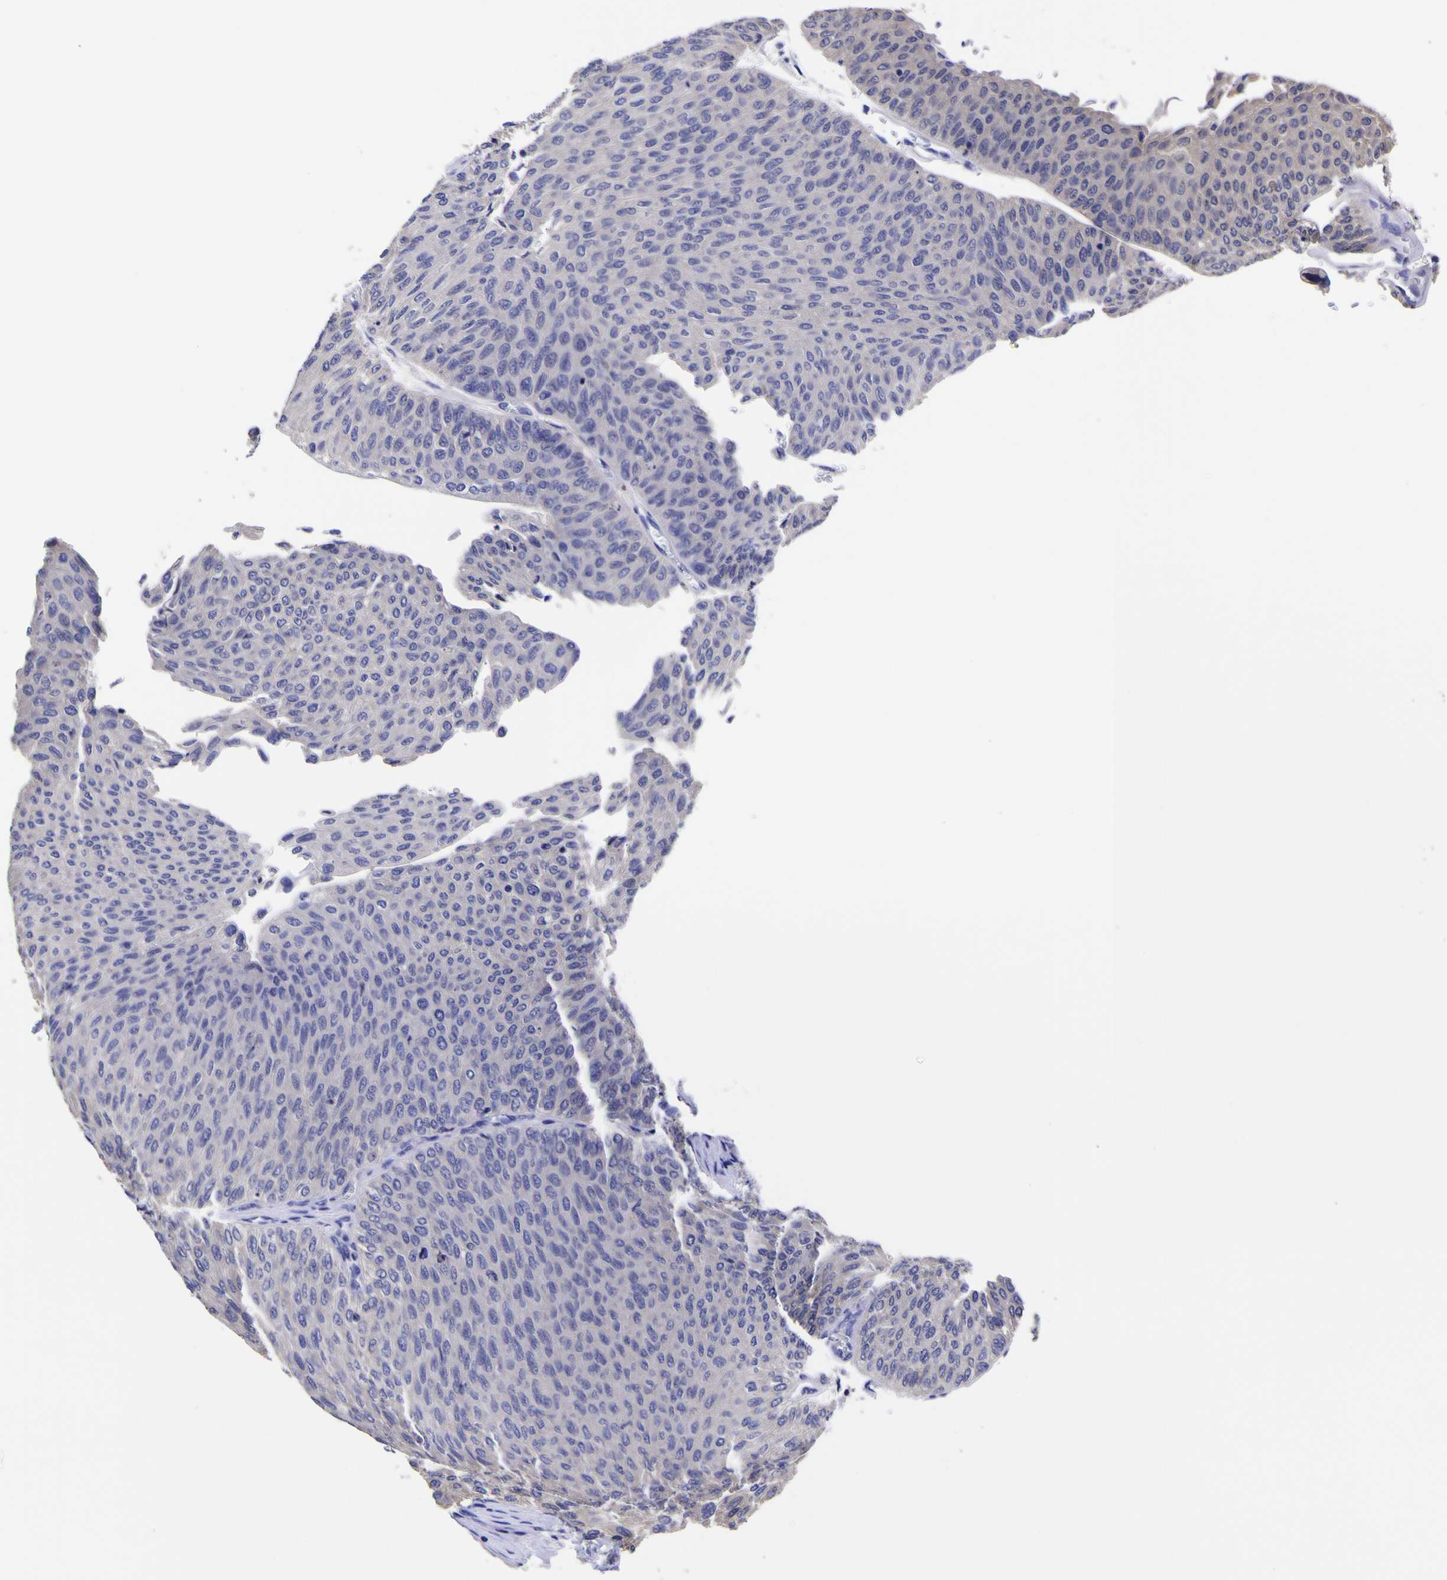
{"staining": {"intensity": "negative", "quantity": "none", "location": "none"}, "tissue": "urothelial cancer", "cell_type": "Tumor cells", "image_type": "cancer", "snomed": [{"axis": "morphology", "description": "Urothelial carcinoma, Low grade"}, {"axis": "topography", "description": "Urinary bladder"}], "caption": "Immunohistochemistry photomicrograph of neoplastic tissue: human low-grade urothelial carcinoma stained with DAB exhibits no significant protein staining in tumor cells.", "gene": "MAPK14", "patient": {"sex": "male", "age": 78}}